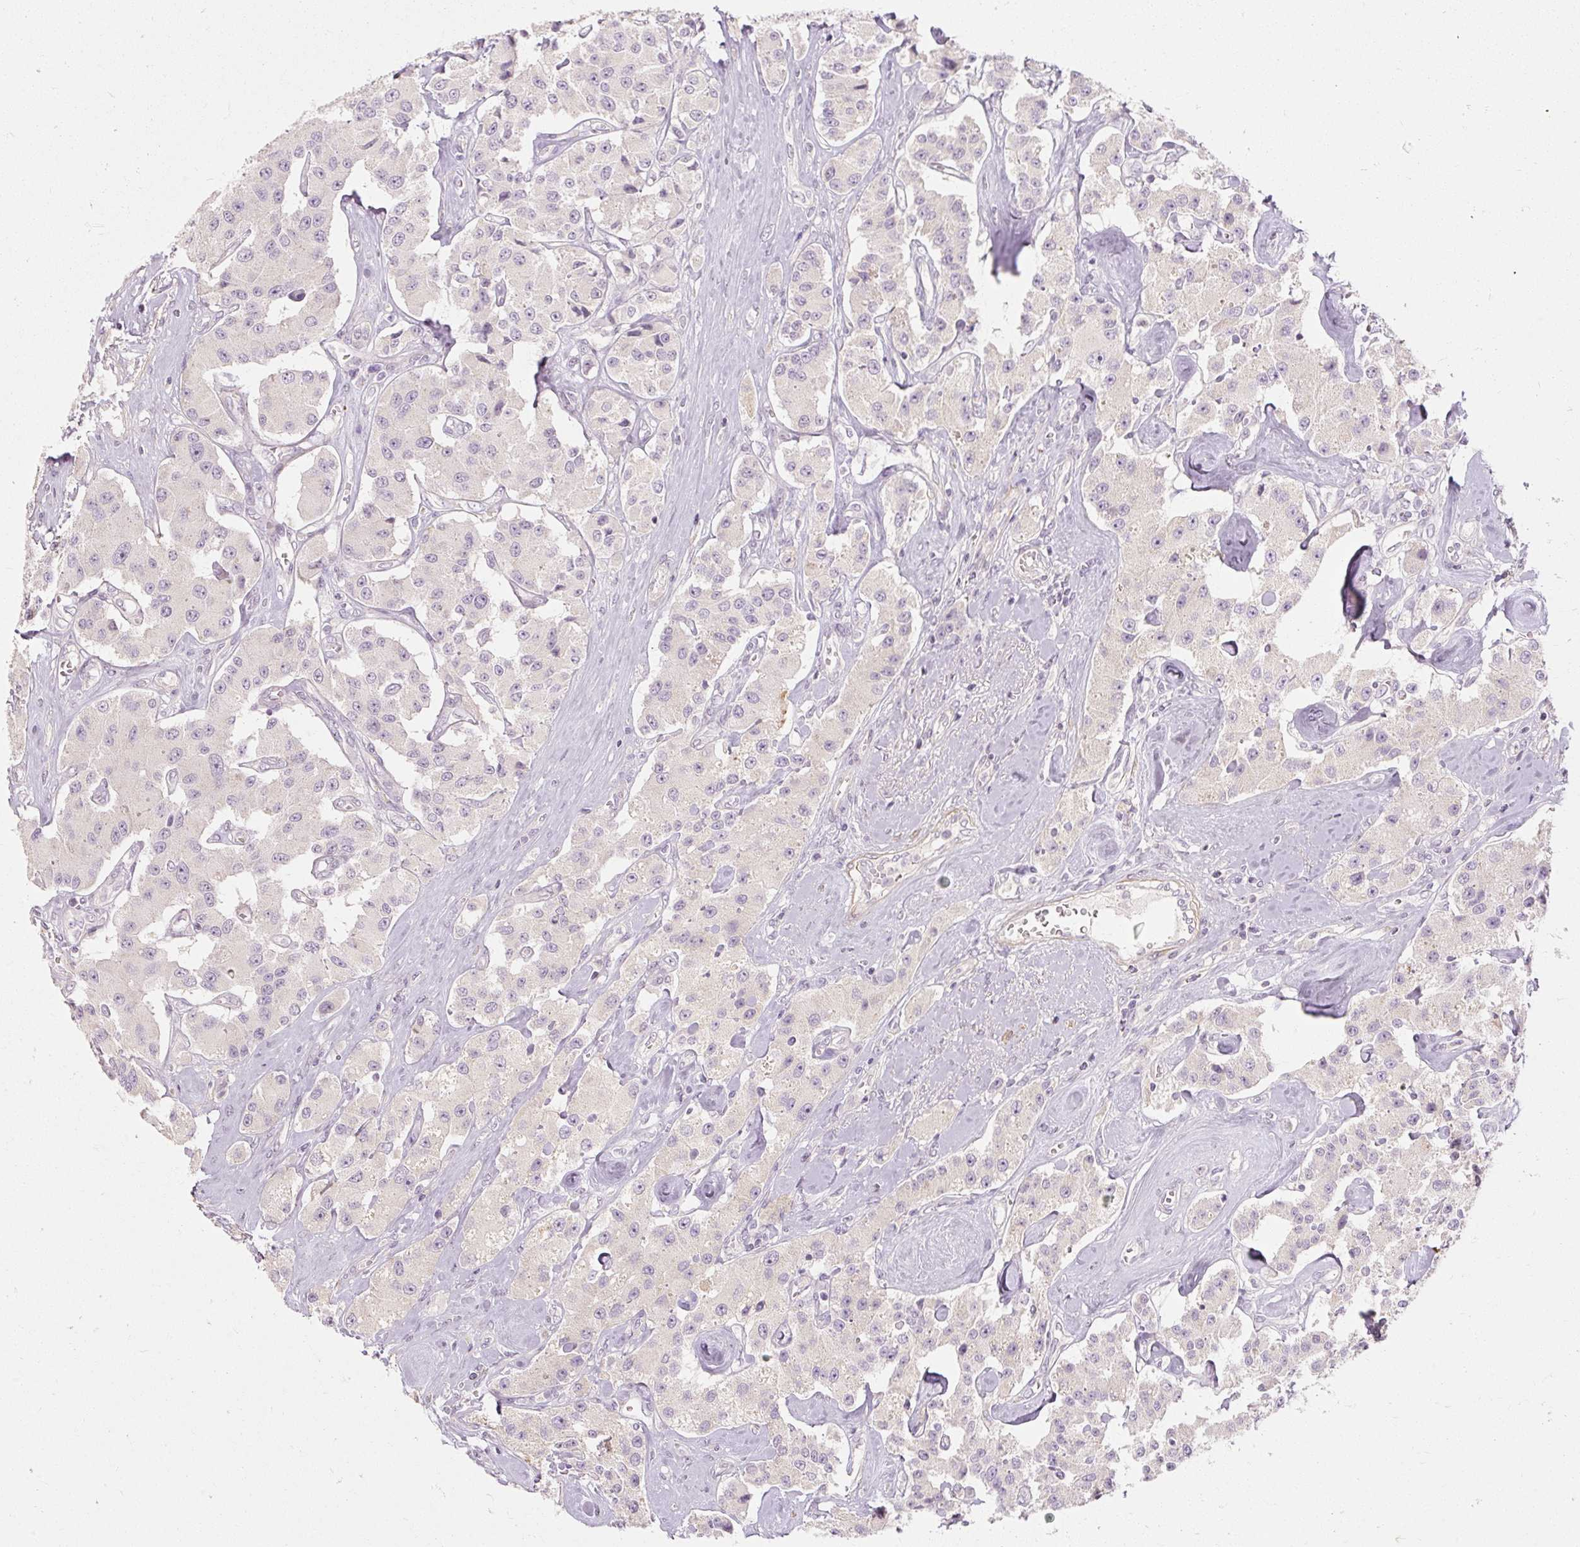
{"staining": {"intensity": "negative", "quantity": "none", "location": "none"}, "tissue": "carcinoid", "cell_type": "Tumor cells", "image_type": "cancer", "snomed": [{"axis": "morphology", "description": "Carcinoid, malignant, NOS"}, {"axis": "topography", "description": "Pancreas"}], "caption": "Human carcinoid stained for a protein using immunohistochemistry reveals no staining in tumor cells.", "gene": "CAPN3", "patient": {"sex": "male", "age": 41}}